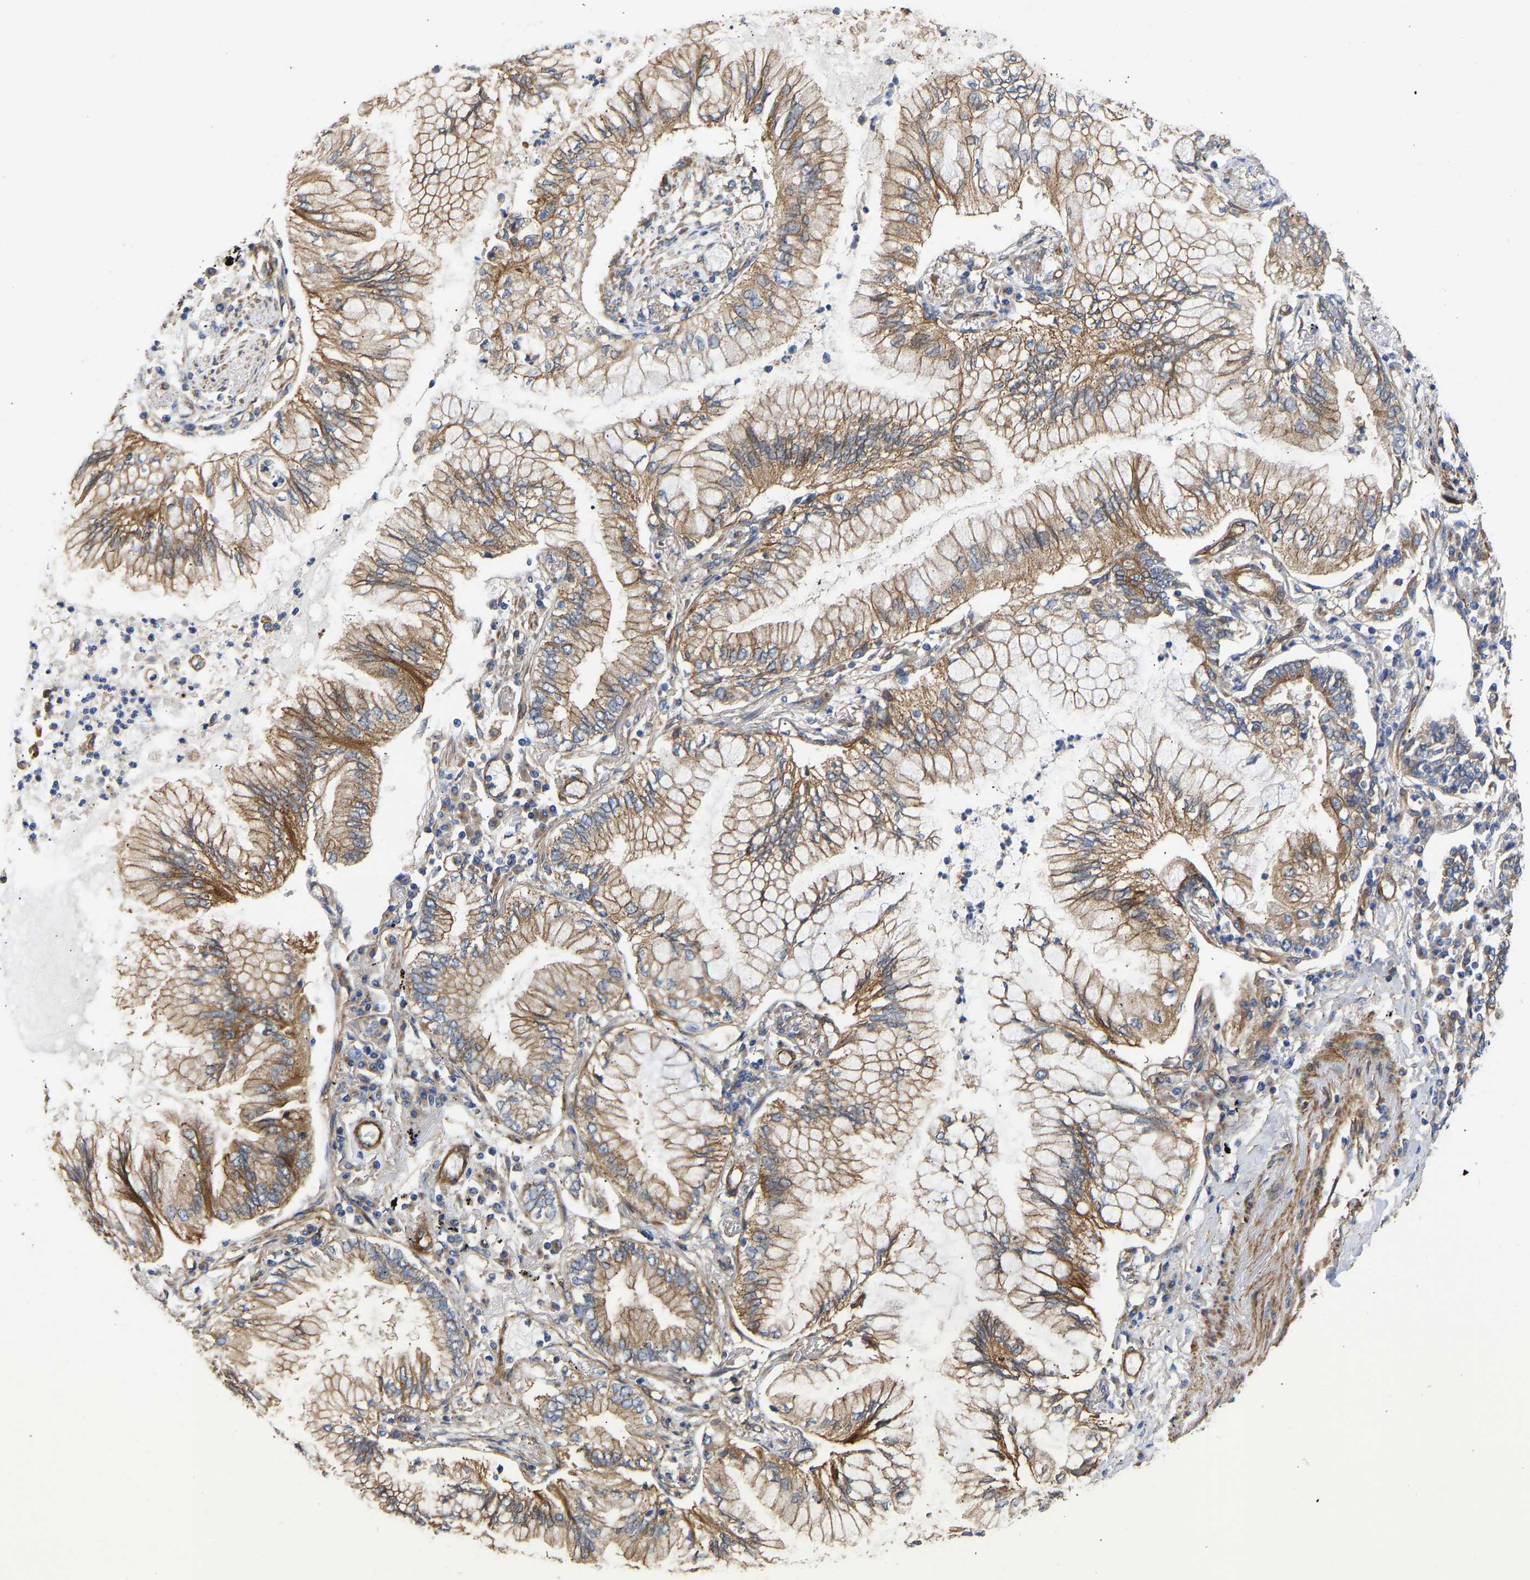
{"staining": {"intensity": "moderate", "quantity": ">75%", "location": "cytoplasmic/membranous"}, "tissue": "lung cancer", "cell_type": "Tumor cells", "image_type": "cancer", "snomed": [{"axis": "morphology", "description": "Normal tissue, NOS"}, {"axis": "morphology", "description": "Adenocarcinoma, NOS"}, {"axis": "topography", "description": "Bronchus"}, {"axis": "topography", "description": "Lung"}], "caption": "Lung cancer (adenocarcinoma) tissue shows moderate cytoplasmic/membranous positivity in about >75% of tumor cells", "gene": "MYO1C", "patient": {"sex": "female", "age": 70}}